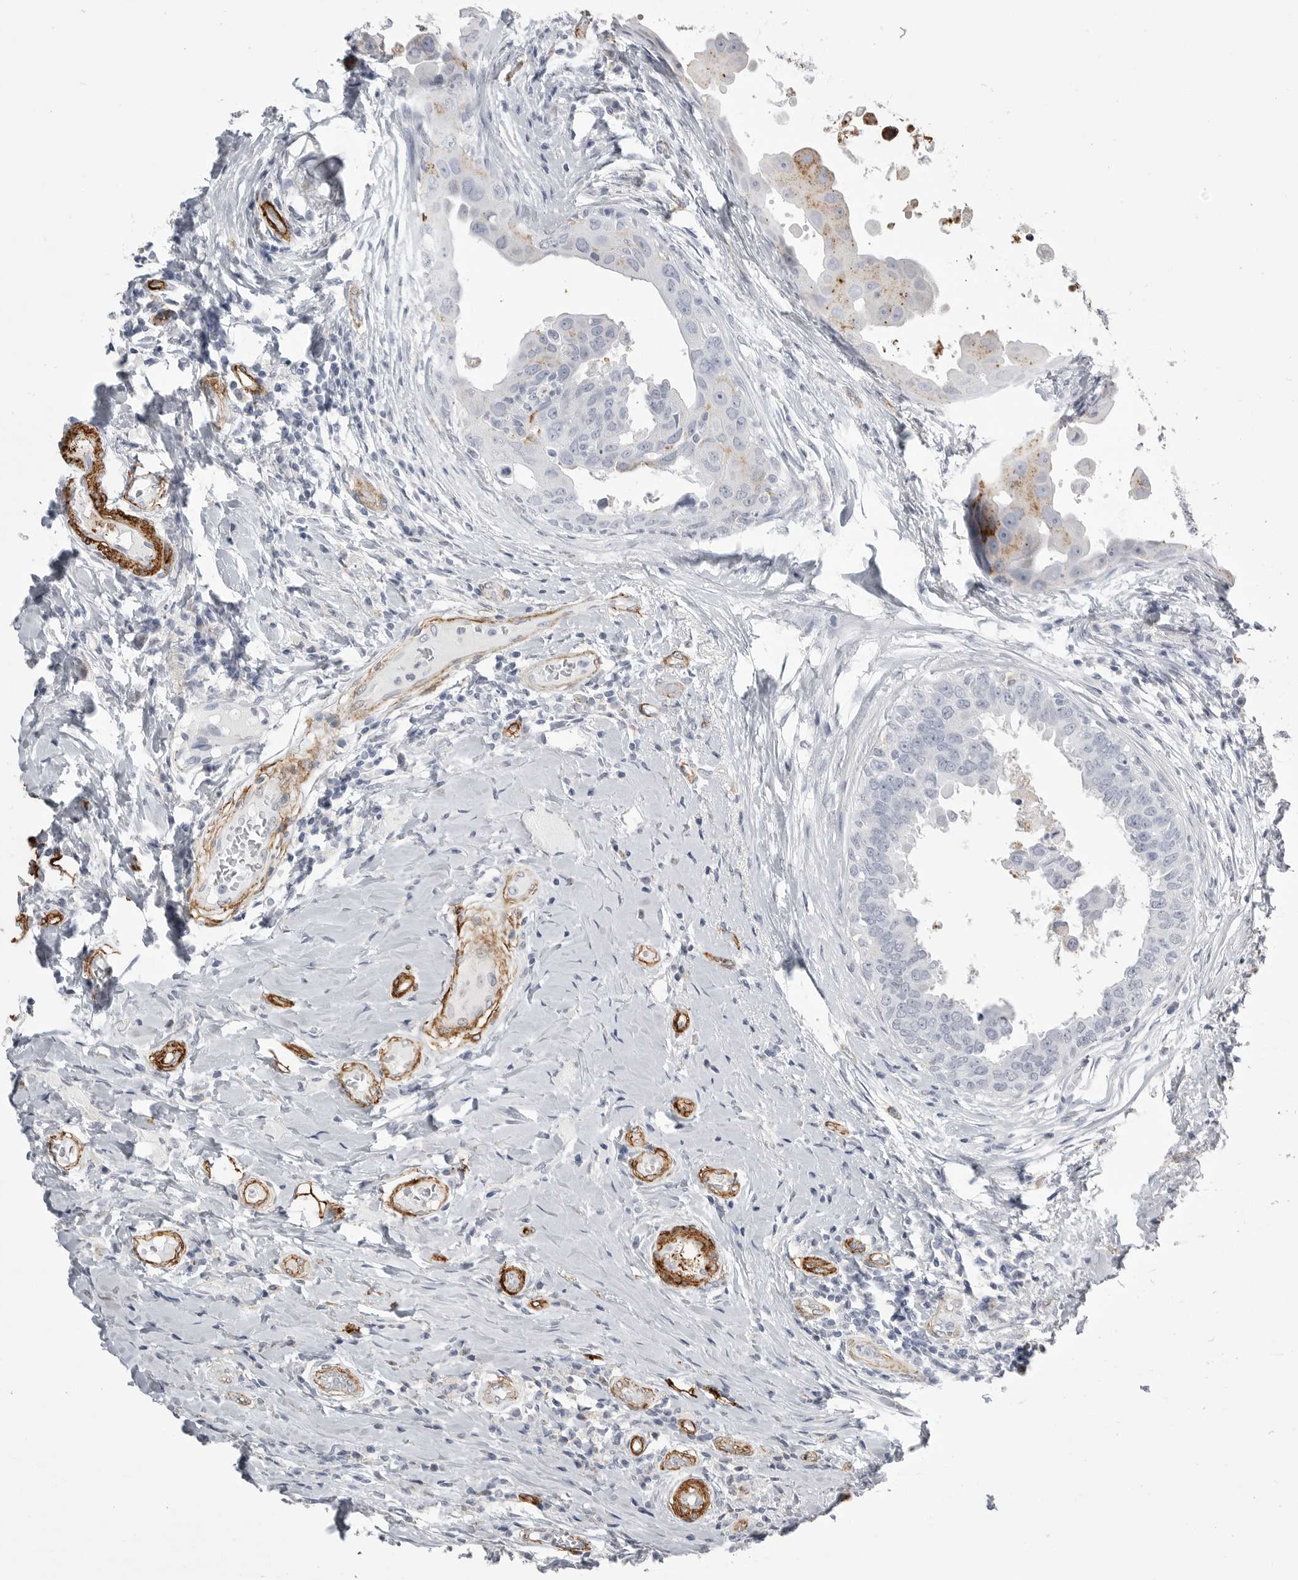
{"staining": {"intensity": "negative", "quantity": "none", "location": "none"}, "tissue": "breast cancer", "cell_type": "Tumor cells", "image_type": "cancer", "snomed": [{"axis": "morphology", "description": "Duct carcinoma"}, {"axis": "topography", "description": "Breast"}], "caption": "An image of intraductal carcinoma (breast) stained for a protein displays no brown staining in tumor cells.", "gene": "AOC3", "patient": {"sex": "female", "age": 27}}